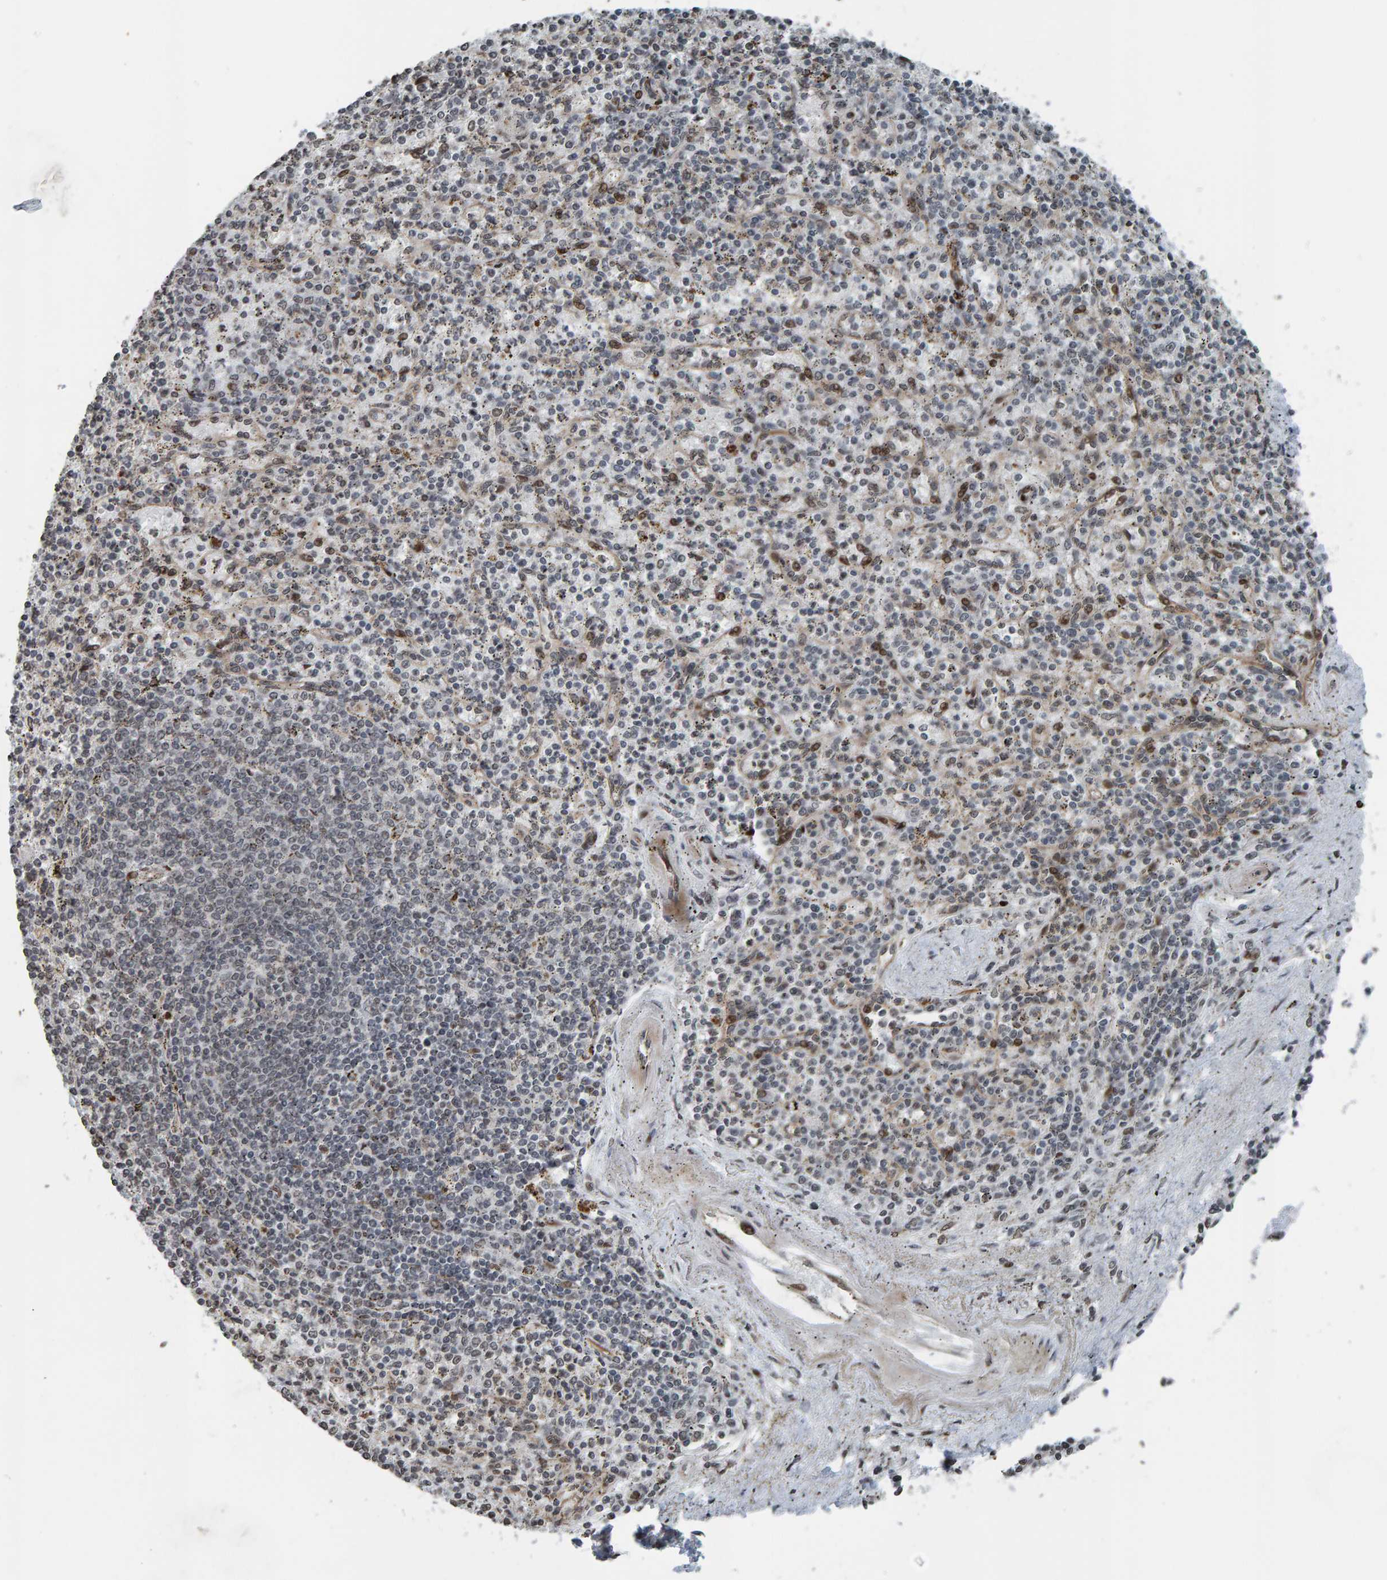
{"staining": {"intensity": "moderate", "quantity": "<25%", "location": "nuclear"}, "tissue": "spleen", "cell_type": "Cells in red pulp", "image_type": "normal", "snomed": [{"axis": "morphology", "description": "Normal tissue, NOS"}, {"axis": "topography", "description": "Spleen"}], "caption": "A high-resolution image shows immunohistochemistry (IHC) staining of benign spleen, which demonstrates moderate nuclear positivity in approximately <25% of cells in red pulp.", "gene": "ZNF366", "patient": {"sex": "male", "age": 72}}